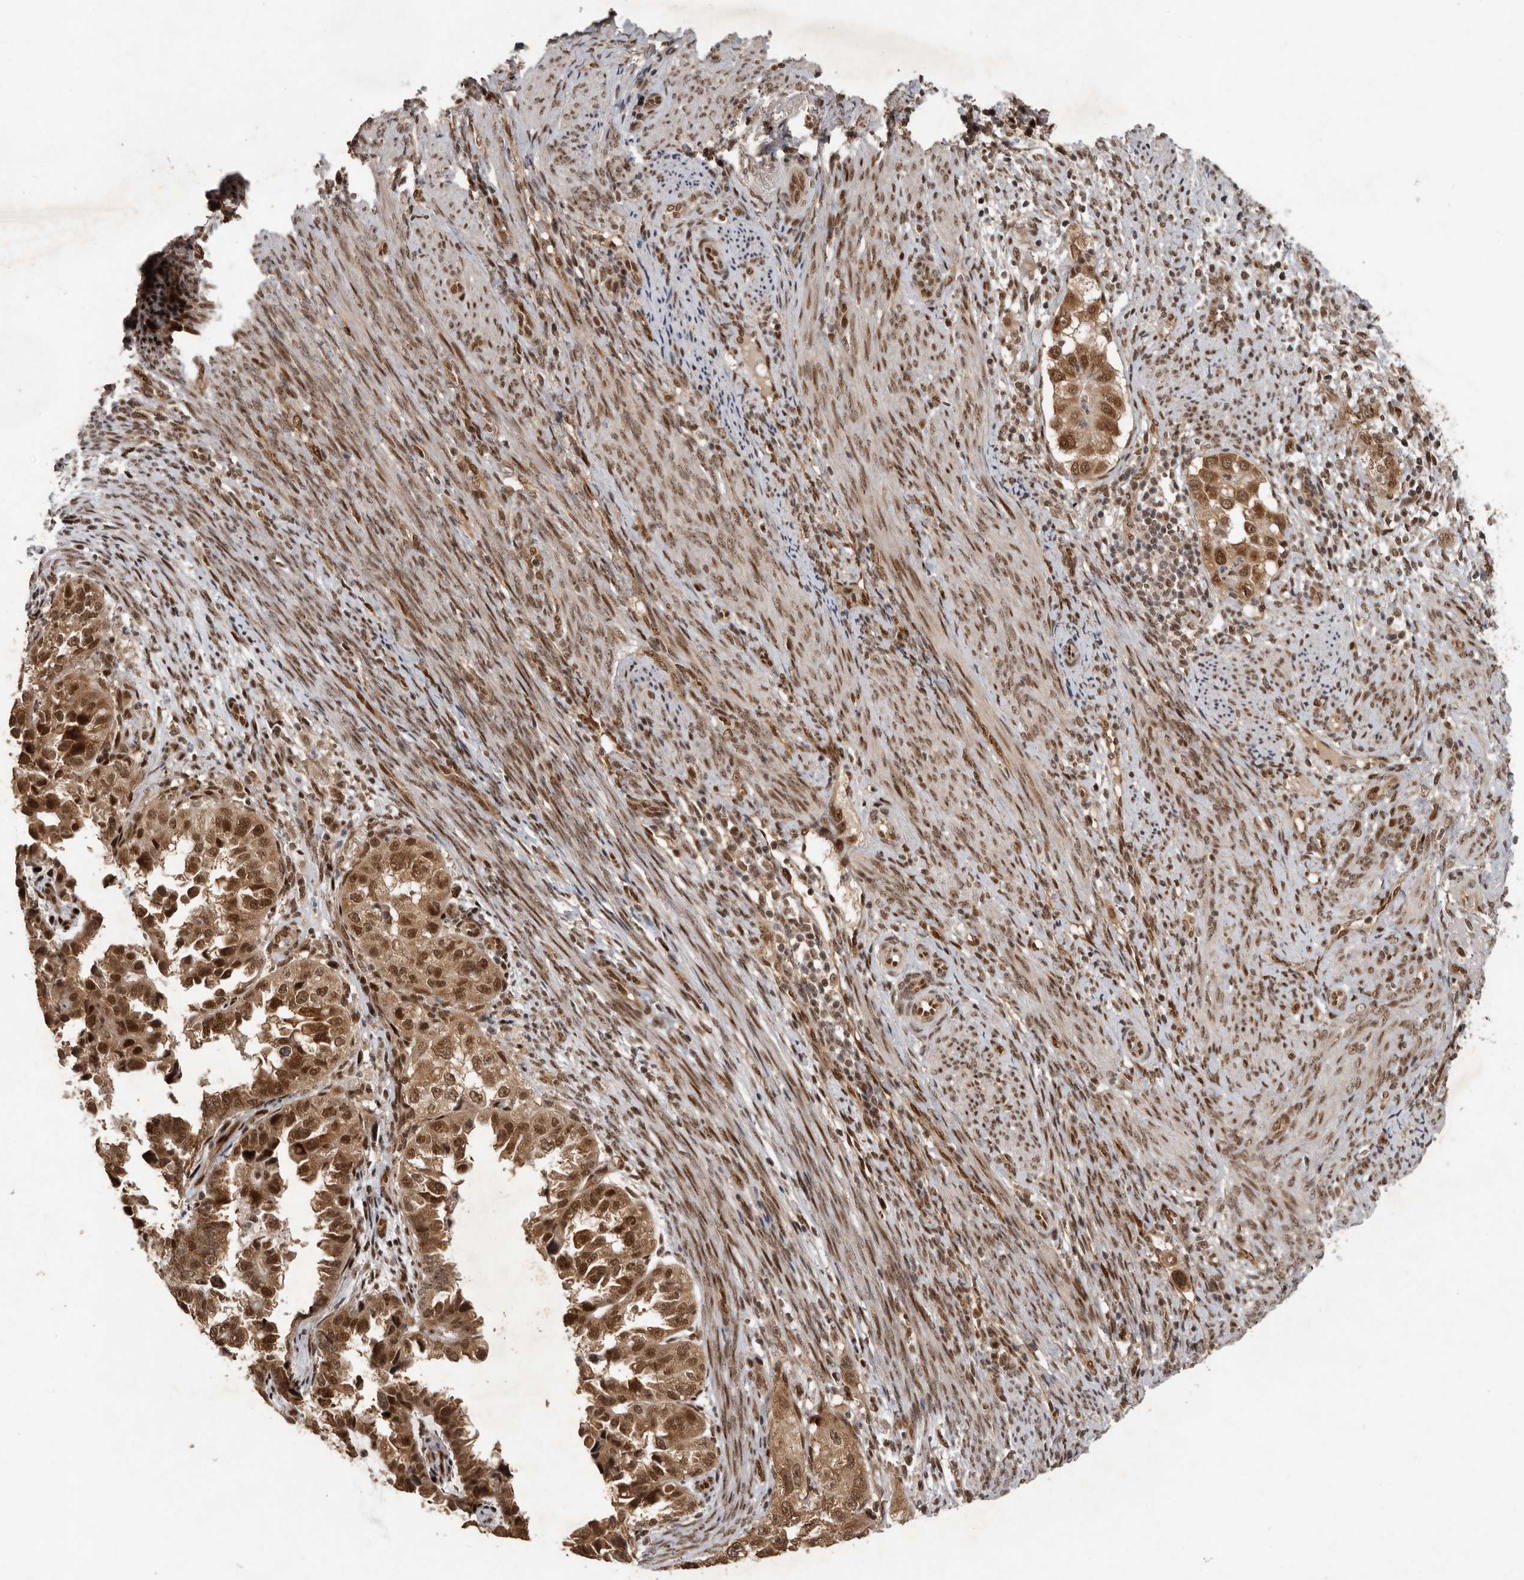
{"staining": {"intensity": "strong", "quantity": ">75%", "location": "cytoplasmic/membranous,nuclear"}, "tissue": "endometrial cancer", "cell_type": "Tumor cells", "image_type": "cancer", "snomed": [{"axis": "morphology", "description": "Adenocarcinoma, NOS"}, {"axis": "topography", "description": "Endometrium"}], "caption": "Endometrial adenocarcinoma tissue reveals strong cytoplasmic/membranous and nuclear expression in about >75% of tumor cells, visualized by immunohistochemistry.", "gene": "CDC27", "patient": {"sex": "female", "age": 85}}